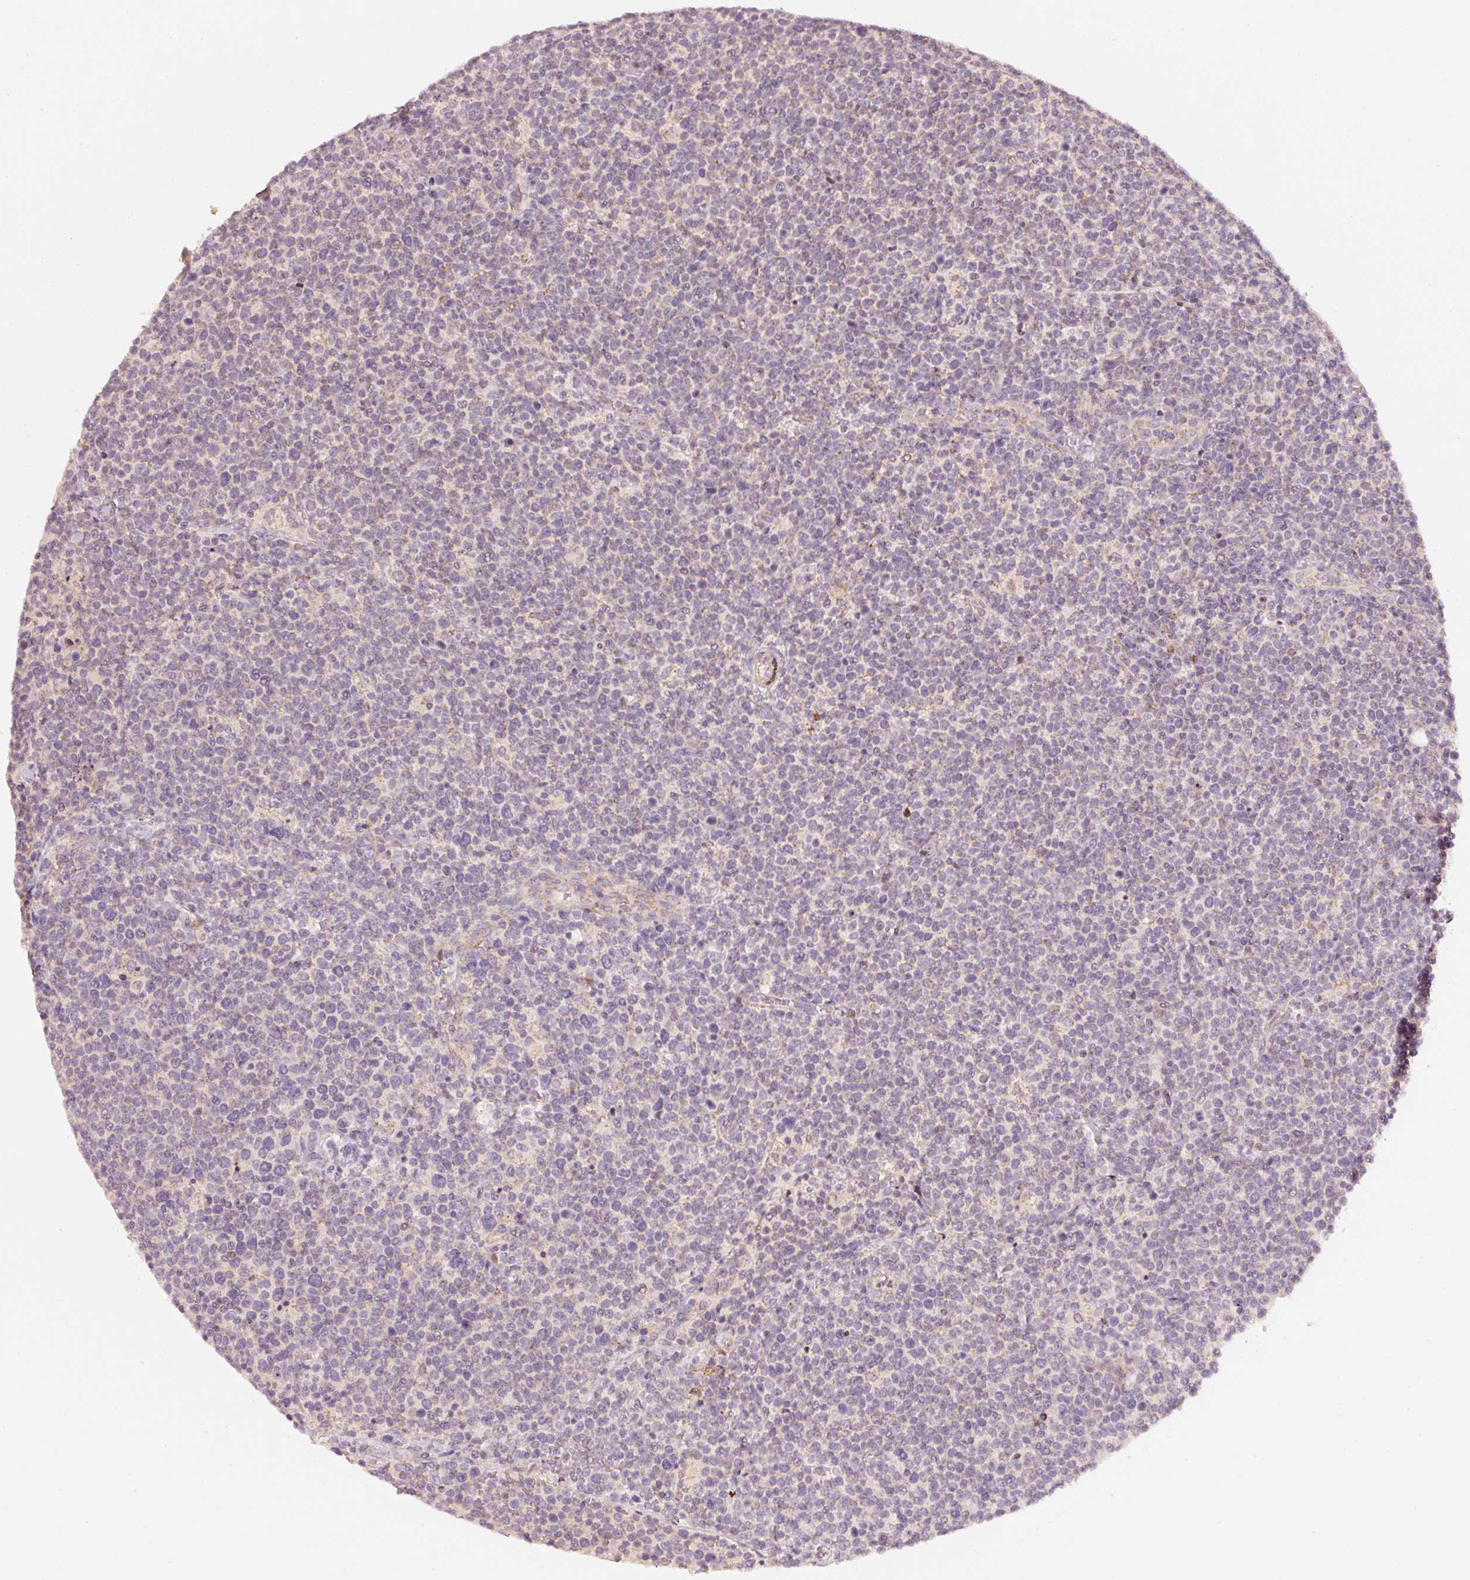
{"staining": {"intensity": "negative", "quantity": "none", "location": "none"}, "tissue": "lymphoma", "cell_type": "Tumor cells", "image_type": "cancer", "snomed": [{"axis": "morphology", "description": "Malignant lymphoma, non-Hodgkin's type, High grade"}, {"axis": "topography", "description": "Lymph node"}], "caption": "Protein analysis of high-grade malignant lymphoma, non-Hodgkin's type displays no significant positivity in tumor cells. (IHC, brightfield microscopy, high magnification).", "gene": "TOB2", "patient": {"sex": "male", "age": 61}}